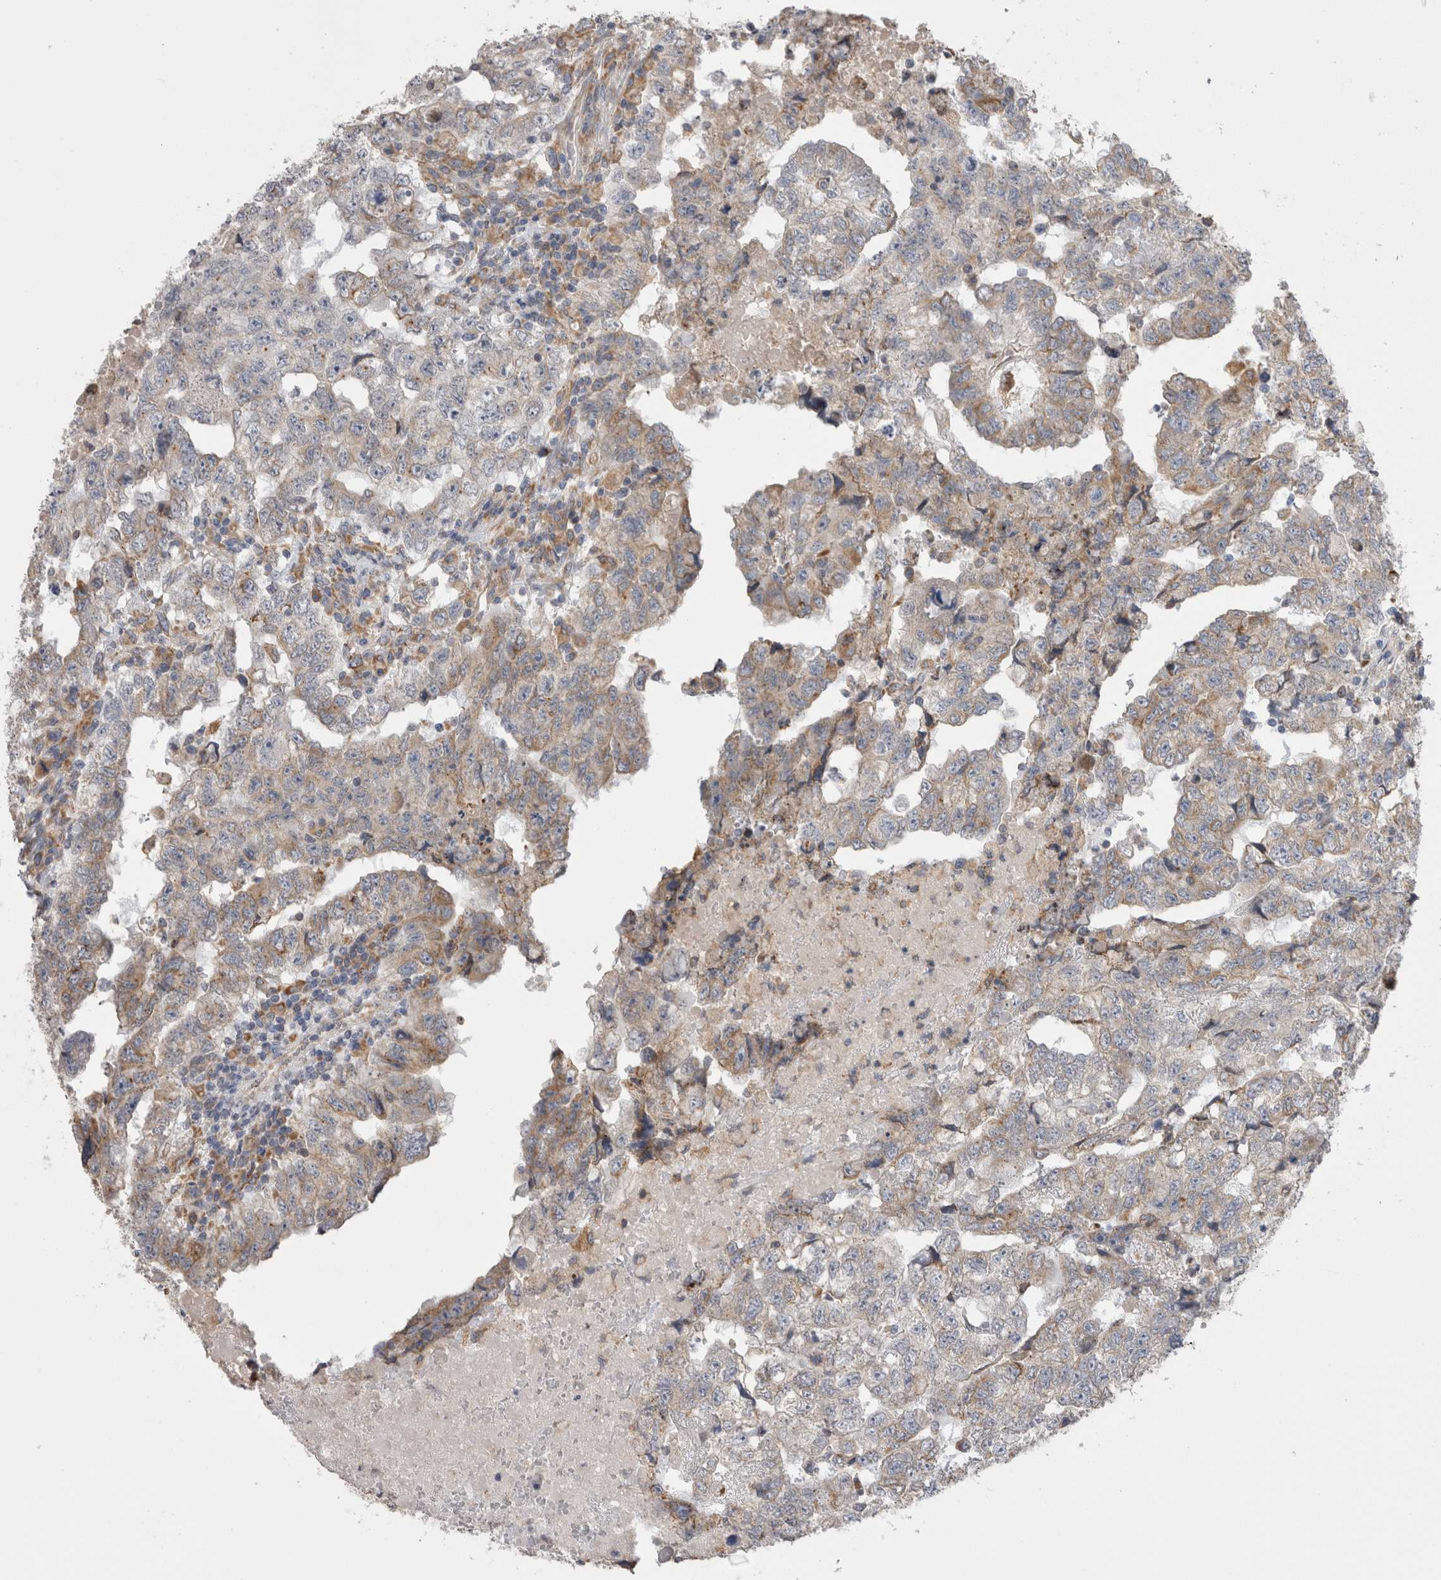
{"staining": {"intensity": "weak", "quantity": "25%-75%", "location": "cytoplasmic/membranous"}, "tissue": "testis cancer", "cell_type": "Tumor cells", "image_type": "cancer", "snomed": [{"axis": "morphology", "description": "Carcinoma, Embryonal, NOS"}, {"axis": "topography", "description": "Testis"}], "caption": "Embryonal carcinoma (testis) stained with immunohistochemistry (IHC) reveals weak cytoplasmic/membranous staining in about 25%-75% of tumor cells.", "gene": "ZNF341", "patient": {"sex": "male", "age": 36}}